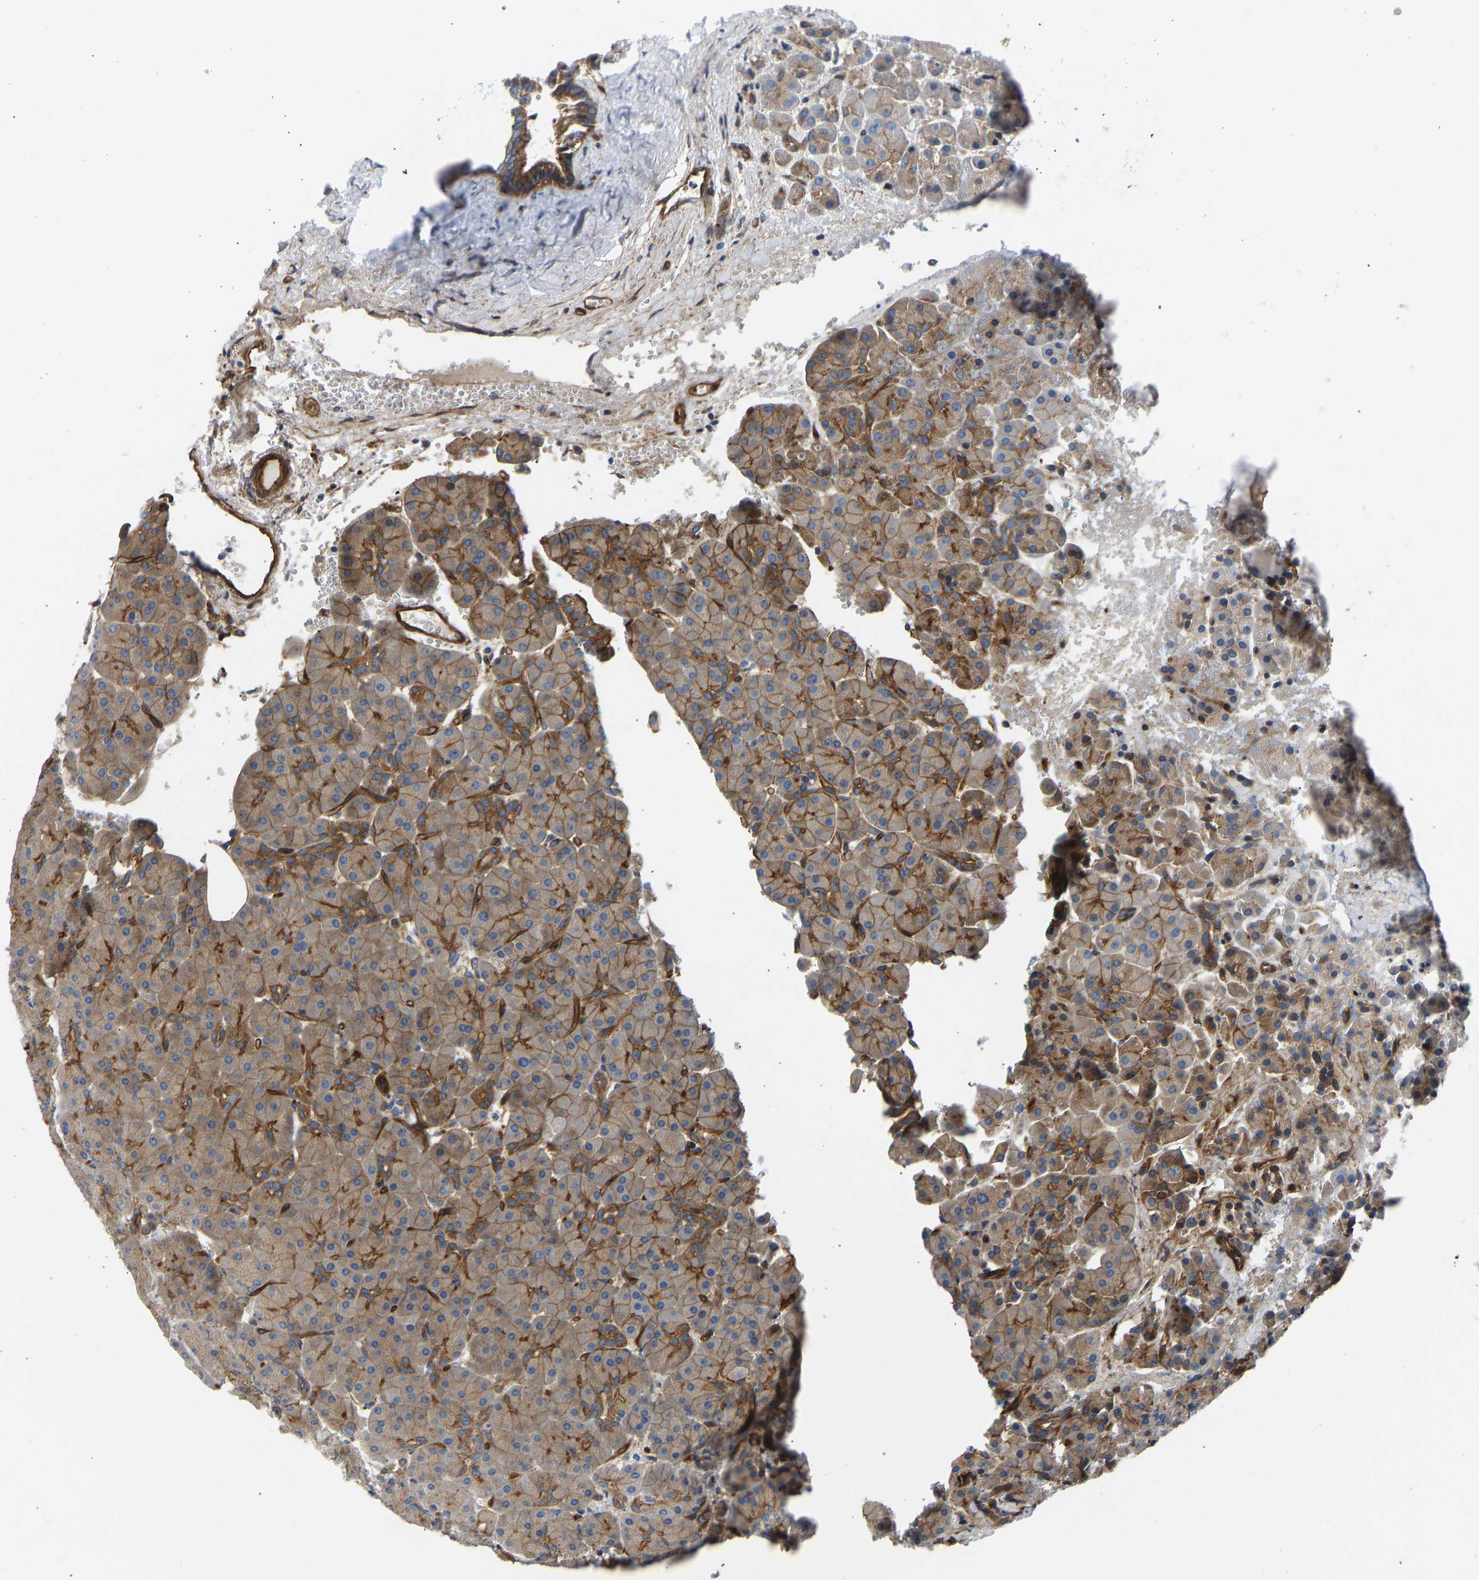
{"staining": {"intensity": "moderate", "quantity": ">75%", "location": "cytoplasmic/membranous"}, "tissue": "pancreas", "cell_type": "Exocrine glandular cells", "image_type": "normal", "snomed": [{"axis": "morphology", "description": "Normal tissue, NOS"}, {"axis": "topography", "description": "Pancreas"}], "caption": "This is a micrograph of immunohistochemistry staining of unremarkable pancreas, which shows moderate expression in the cytoplasmic/membranous of exocrine glandular cells.", "gene": "MYO1C", "patient": {"sex": "male", "age": 66}}